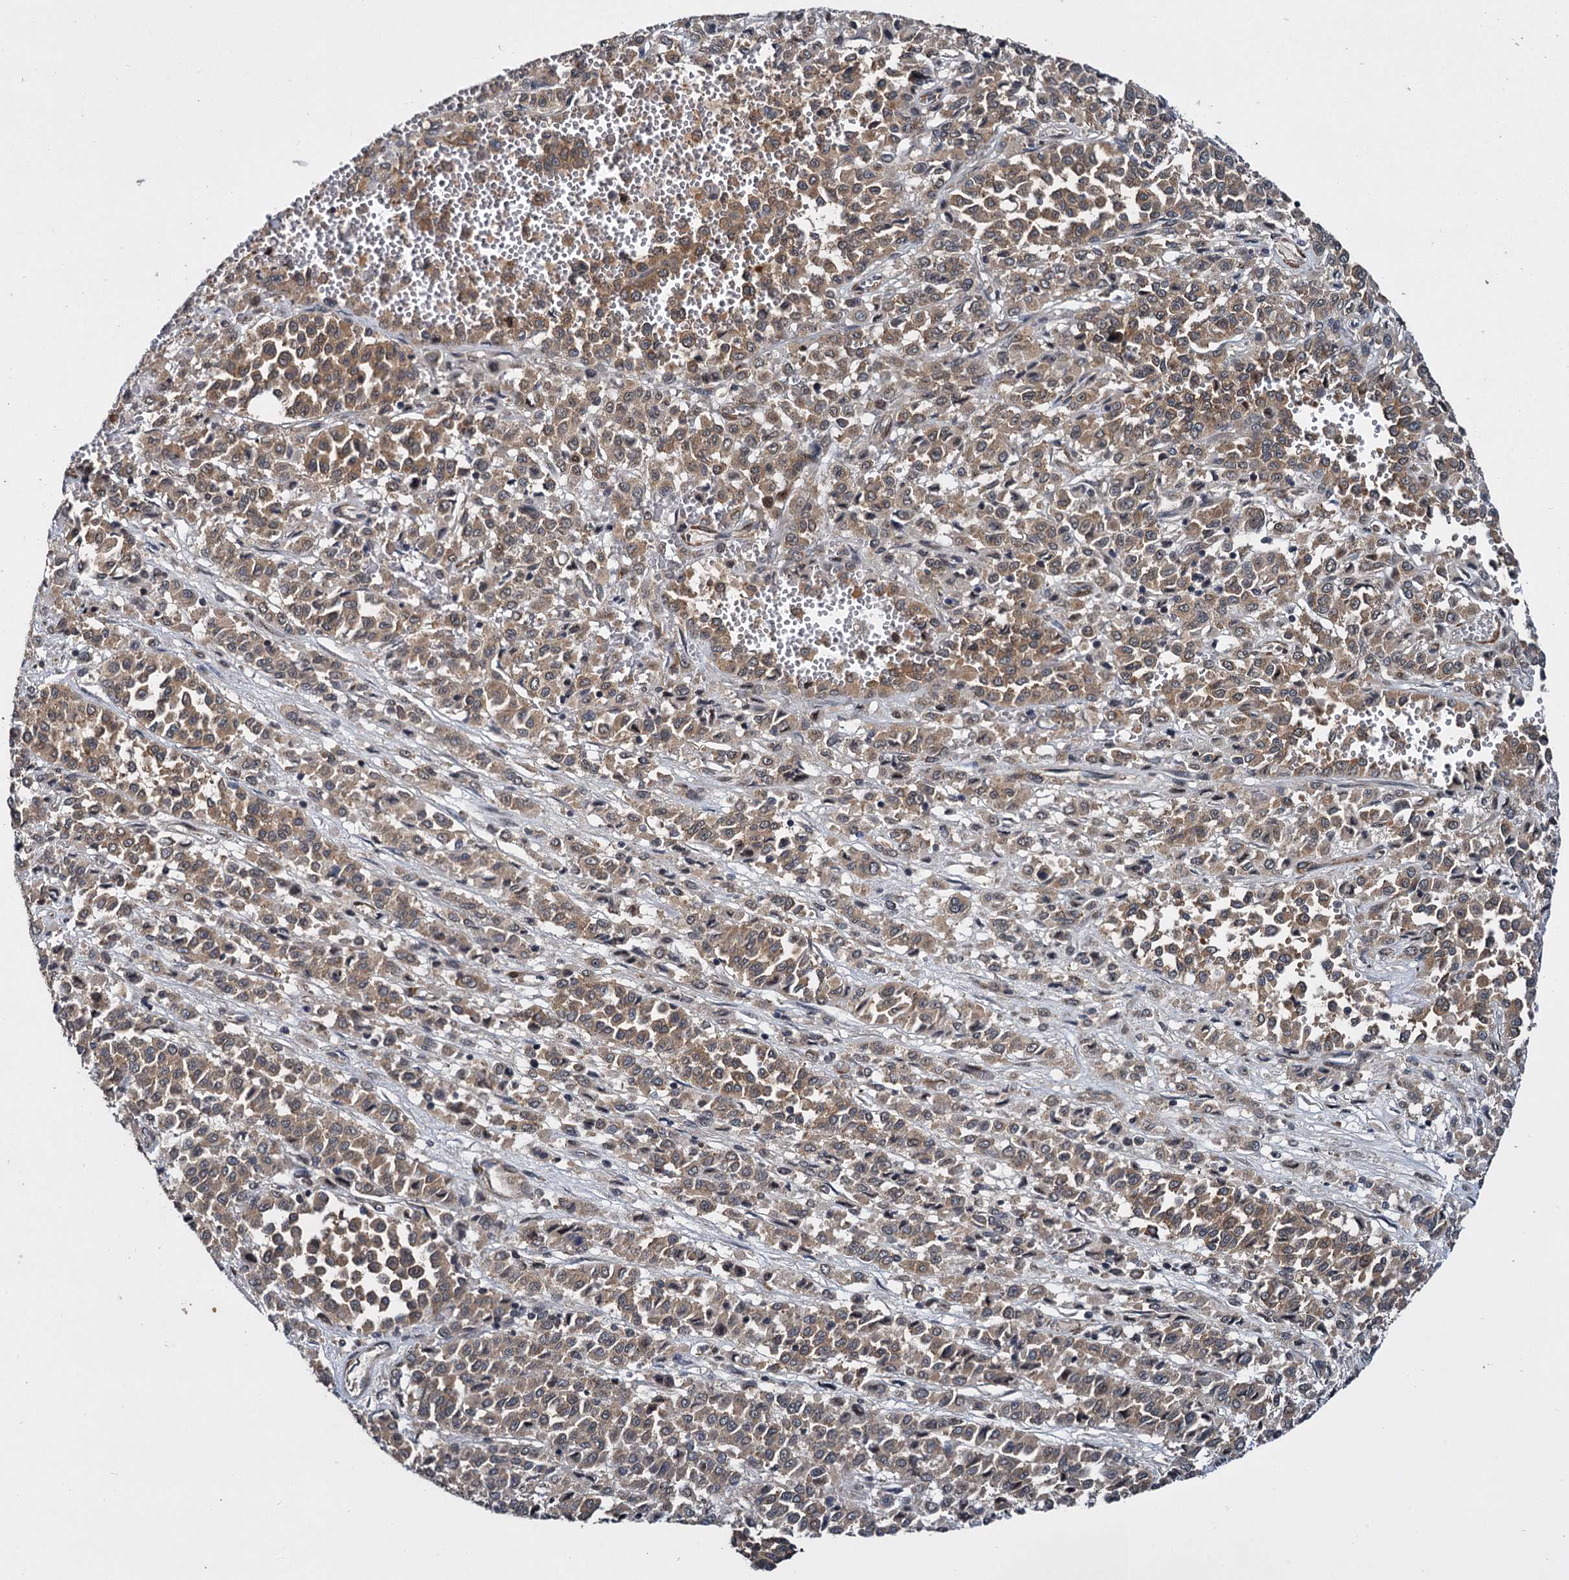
{"staining": {"intensity": "moderate", "quantity": ">75%", "location": "cytoplasmic/membranous"}, "tissue": "melanoma", "cell_type": "Tumor cells", "image_type": "cancer", "snomed": [{"axis": "morphology", "description": "Malignant melanoma, Metastatic site"}, {"axis": "topography", "description": "Pancreas"}], "caption": "Immunohistochemistry (IHC) photomicrograph of neoplastic tissue: melanoma stained using immunohistochemistry (IHC) displays medium levels of moderate protein expression localized specifically in the cytoplasmic/membranous of tumor cells, appearing as a cytoplasmic/membranous brown color.", "gene": "ARHGAP42", "patient": {"sex": "female", "age": 30}}